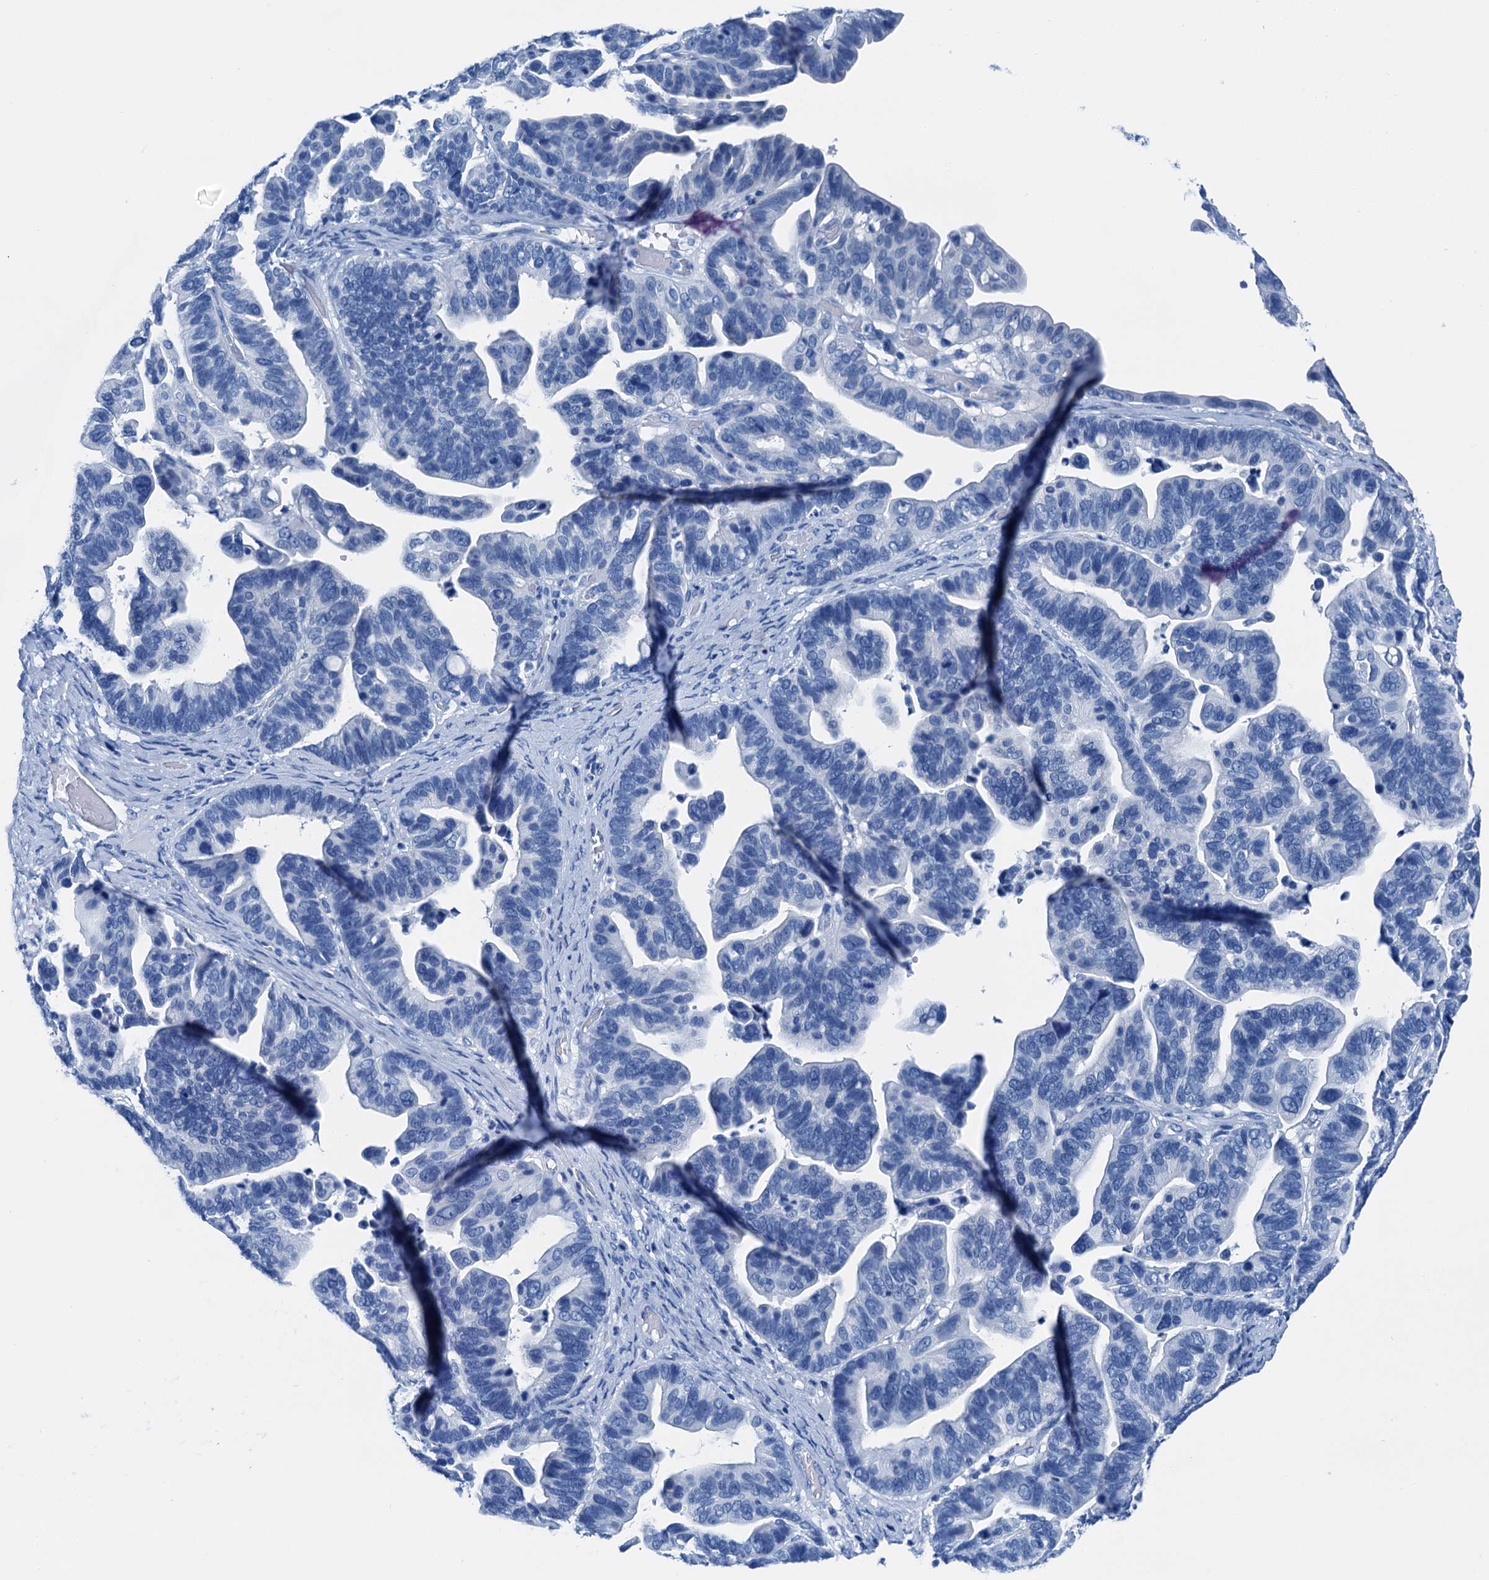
{"staining": {"intensity": "negative", "quantity": "none", "location": "none"}, "tissue": "ovarian cancer", "cell_type": "Tumor cells", "image_type": "cancer", "snomed": [{"axis": "morphology", "description": "Cystadenocarcinoma, serous, NOS"}, {"axis": "topography", "description": "Ovary"}], "caption": "Immunohistochemistry (IHC) micrograph of neoplastic tissue: human ovarian cancer (serous cystadenocarcinoma) stained with DAB (3,3'-diaminobenzidine) reveals no significant protein staining in tumor cells.", "gene": "CBLN3", "patient": {"sex": "female", "age": 56}}